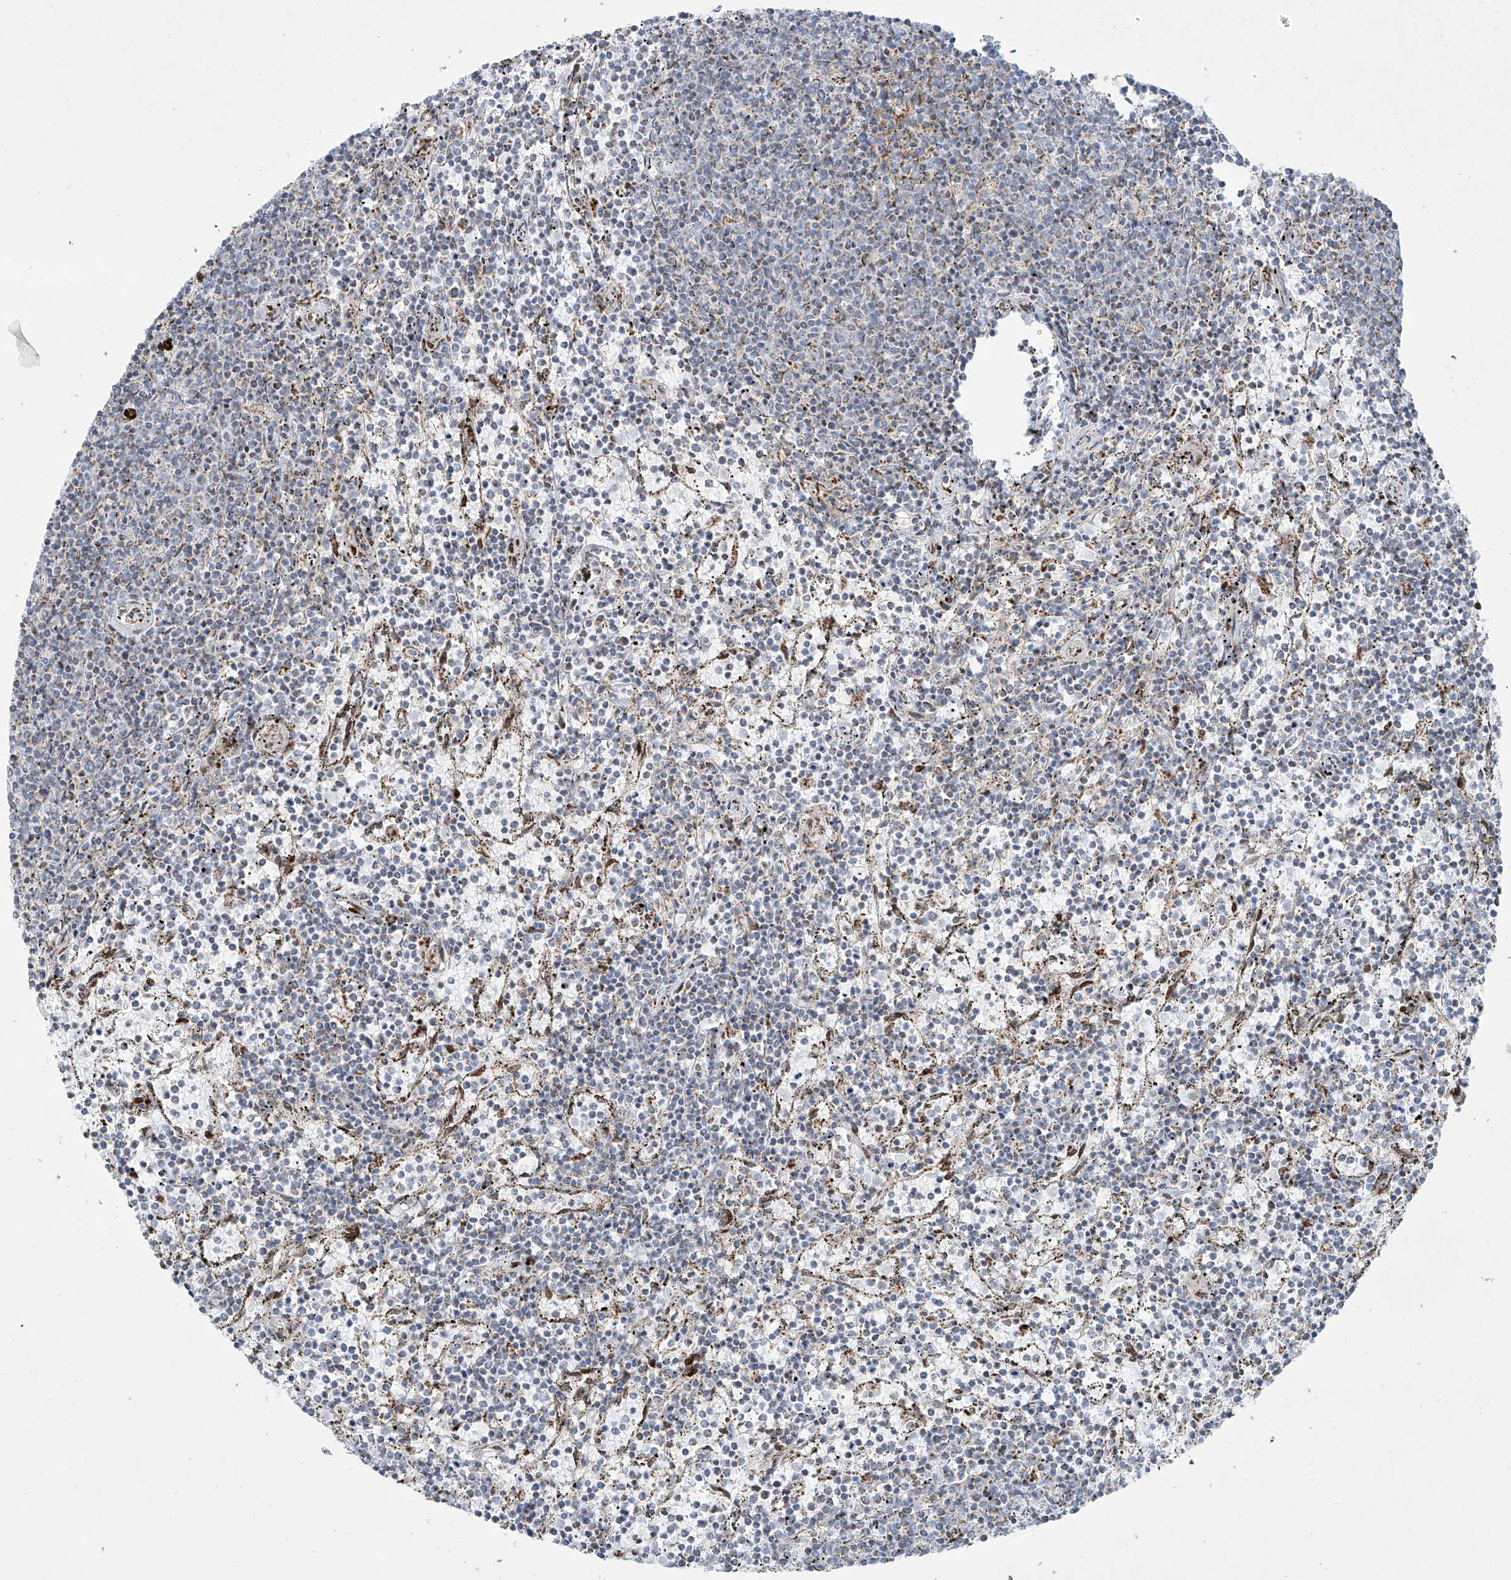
{"staining": {"intensity": "negative", "quantity": "none", "location": "none"}, "tissue": "lymphoma", "cell_type": "Tumor cells", "image_type": "cancer", "snomed": [{"axis": "morphology", "description": "Malignant lymphoma, non-Hodgkin's type, Low grade"}, {"axis": "topography", "description": "Spleen"}], "caption": "Tumor cells are negative for brown protein staining in lymphoma.", "gene": "SMDT1", "patient": {"sex": "female", "age": 50}}